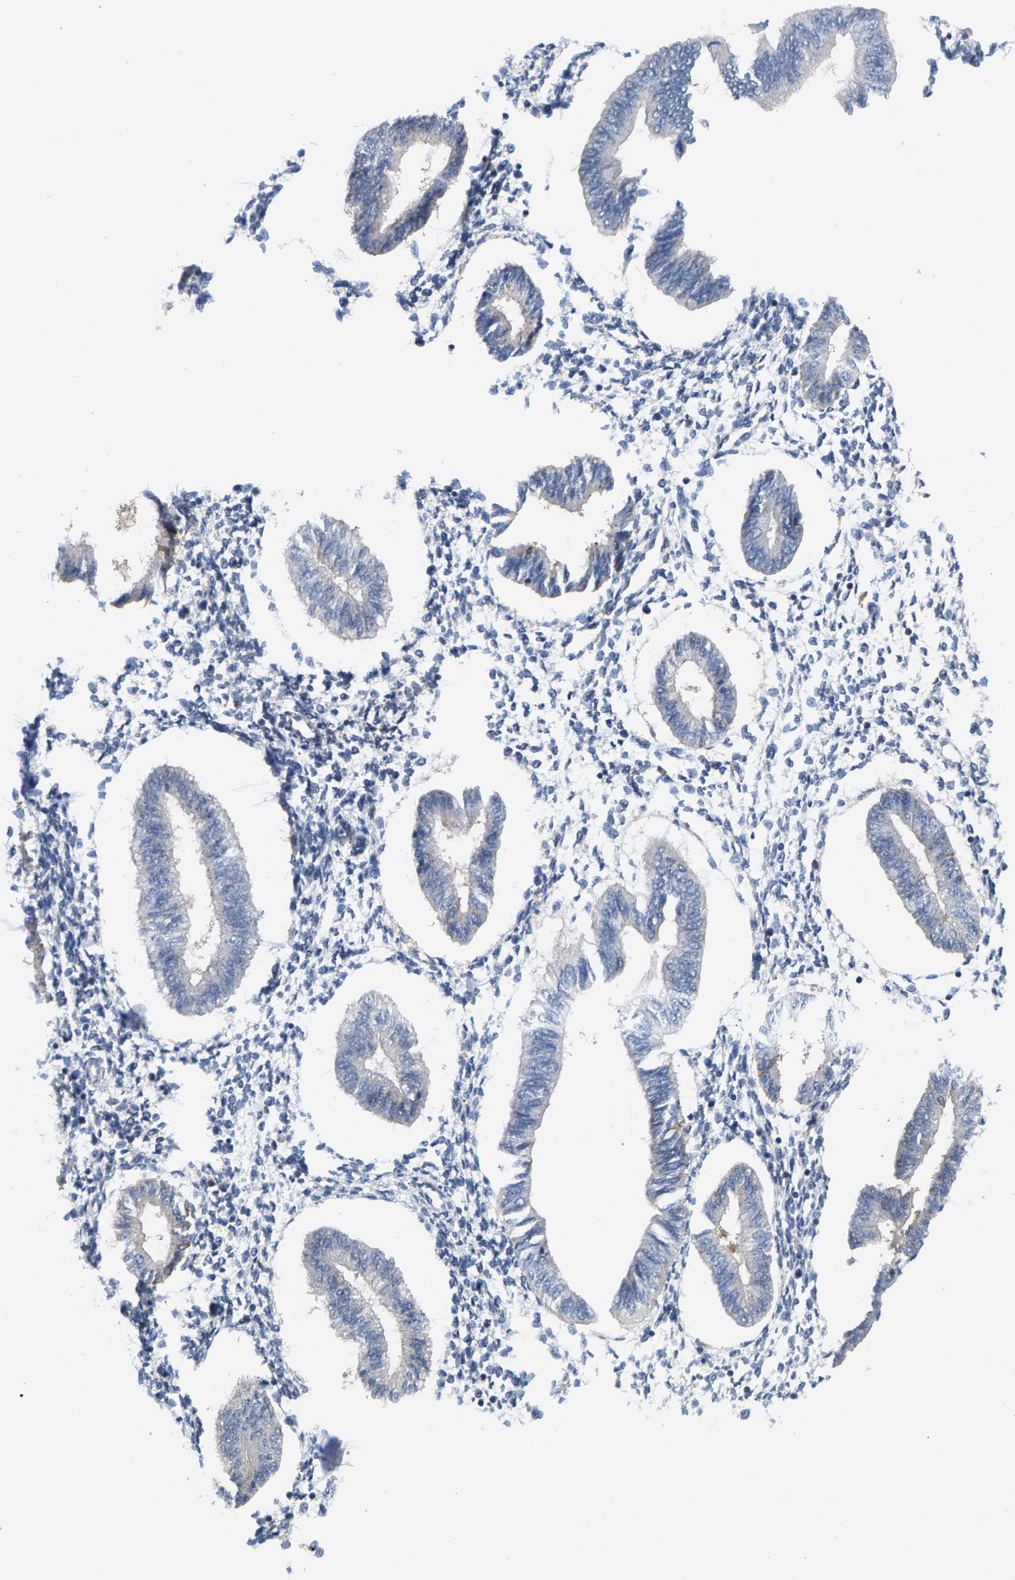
{"staining": {"intensity": "negative", "quantity": "none", "location": "none"}, "tissue": "endometrium", "cell_type": "Cells in endometrial stroma", "image_type": "normal", "snomed": [{"axis": "morphology", "description": "Normal tissue, NOS"}, {"axis": "topography", "description": "Endometrium"}], "caption": "Human endometrium stained for a protein using immunohistochemistry (IHC) displays no staining in cells in endometrial stroma.", "gene": "TDRKH", "patient": {"sex": "female", "age": 50}}